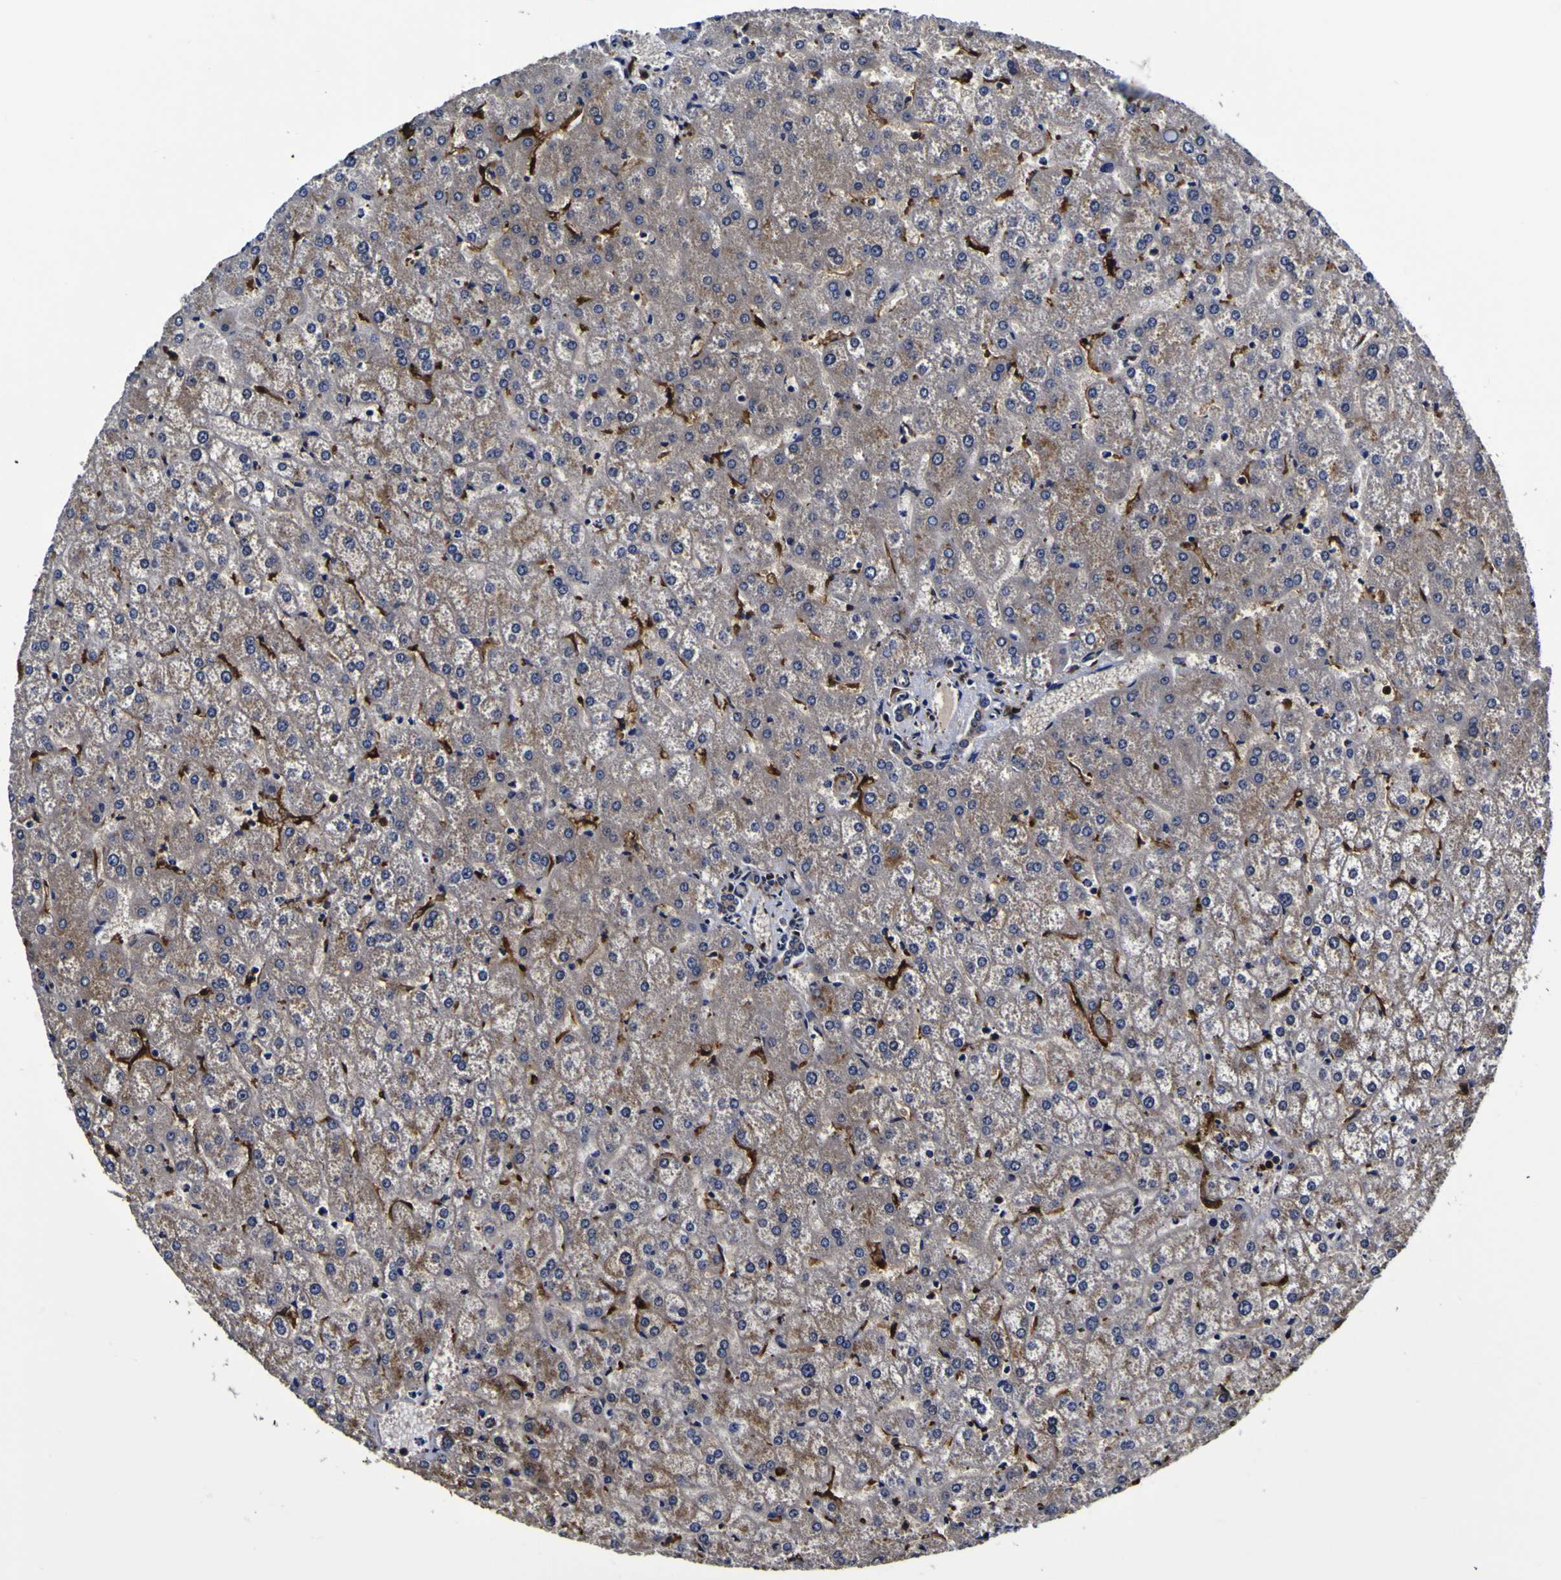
{"staining": {"intensity": "negative", "quantity": "none", "location": "none"}, "tissue": "liver", "cell_type": "Cholangiocytes", "image_type": "normal", "snomed": [{"axis": "morphology", "description": "Normal tissue, NOS"}, {"axis": "topography", "description": "Liver"}], "caption": "An image of liver stained for a protein shows no brown staining in cholangiocytes. (Brightfield microscopy of DAB immunohistochemistry at high magnification).", "gene": "GPX1", "patient": {"sex": "female", "age": 32}}